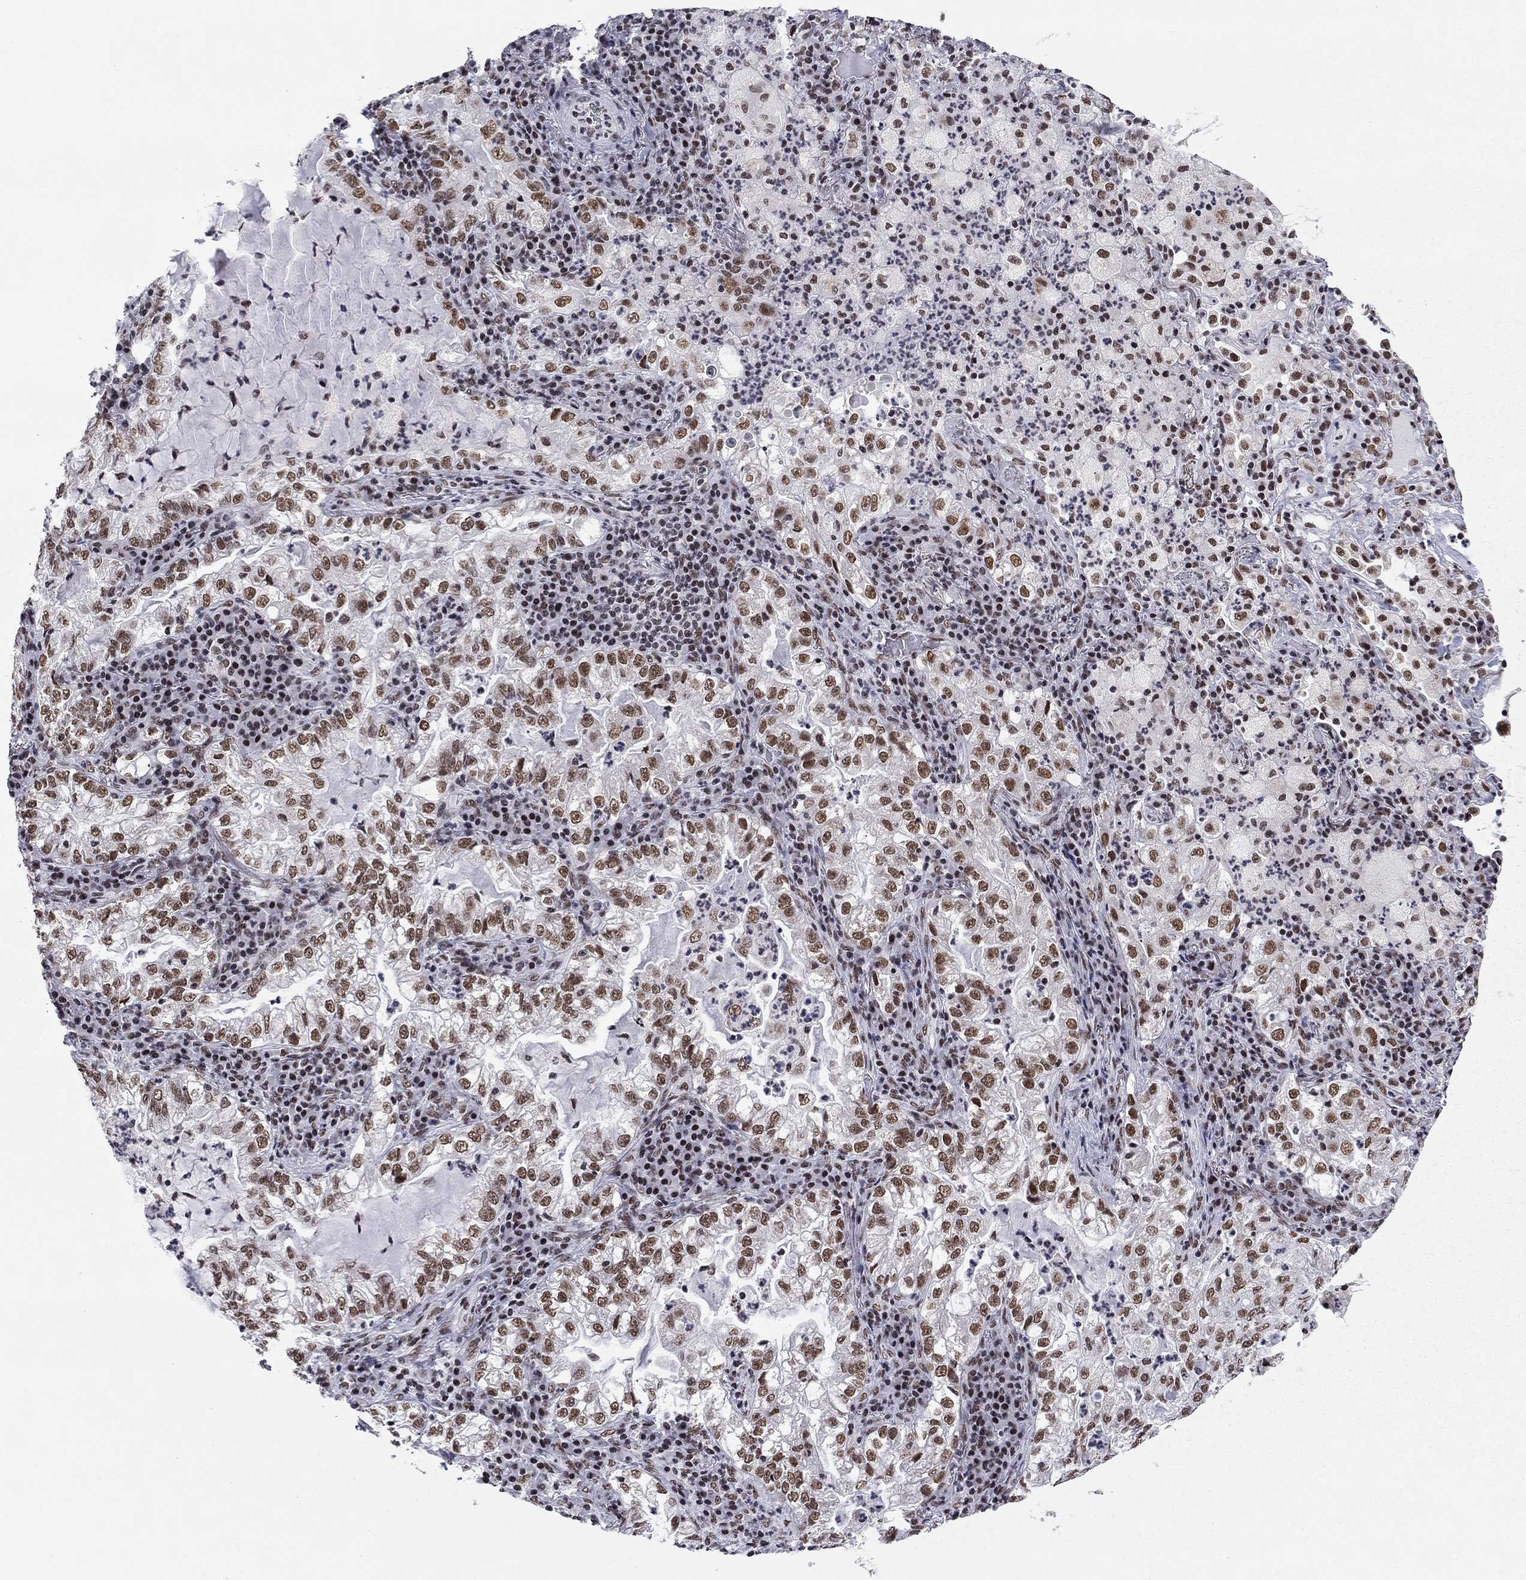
{"staining": {"intensity": "moderate", "quantity": ">75%", "location": "nuclear"}, "tissue": "lung cancer", "cell_type": "Tumor cells", "image_type": "cancer", "snomed": [{"axis": "morphology", "description": "Adenocarcinoma, NOS"}, {"axis": "topography", "description": "Lung"}], "caption": "The photomicrograph reveals immunohistochemical staining of lung cancer (adenocarcinoma). There is moderate nuclear positivity is present in about >75% of tumor cells. (DAB IHC, brown staining for protein, blue staining for nuclei).", "gene": "ETV5", "patient": {"sex": "female", "age": 73}}